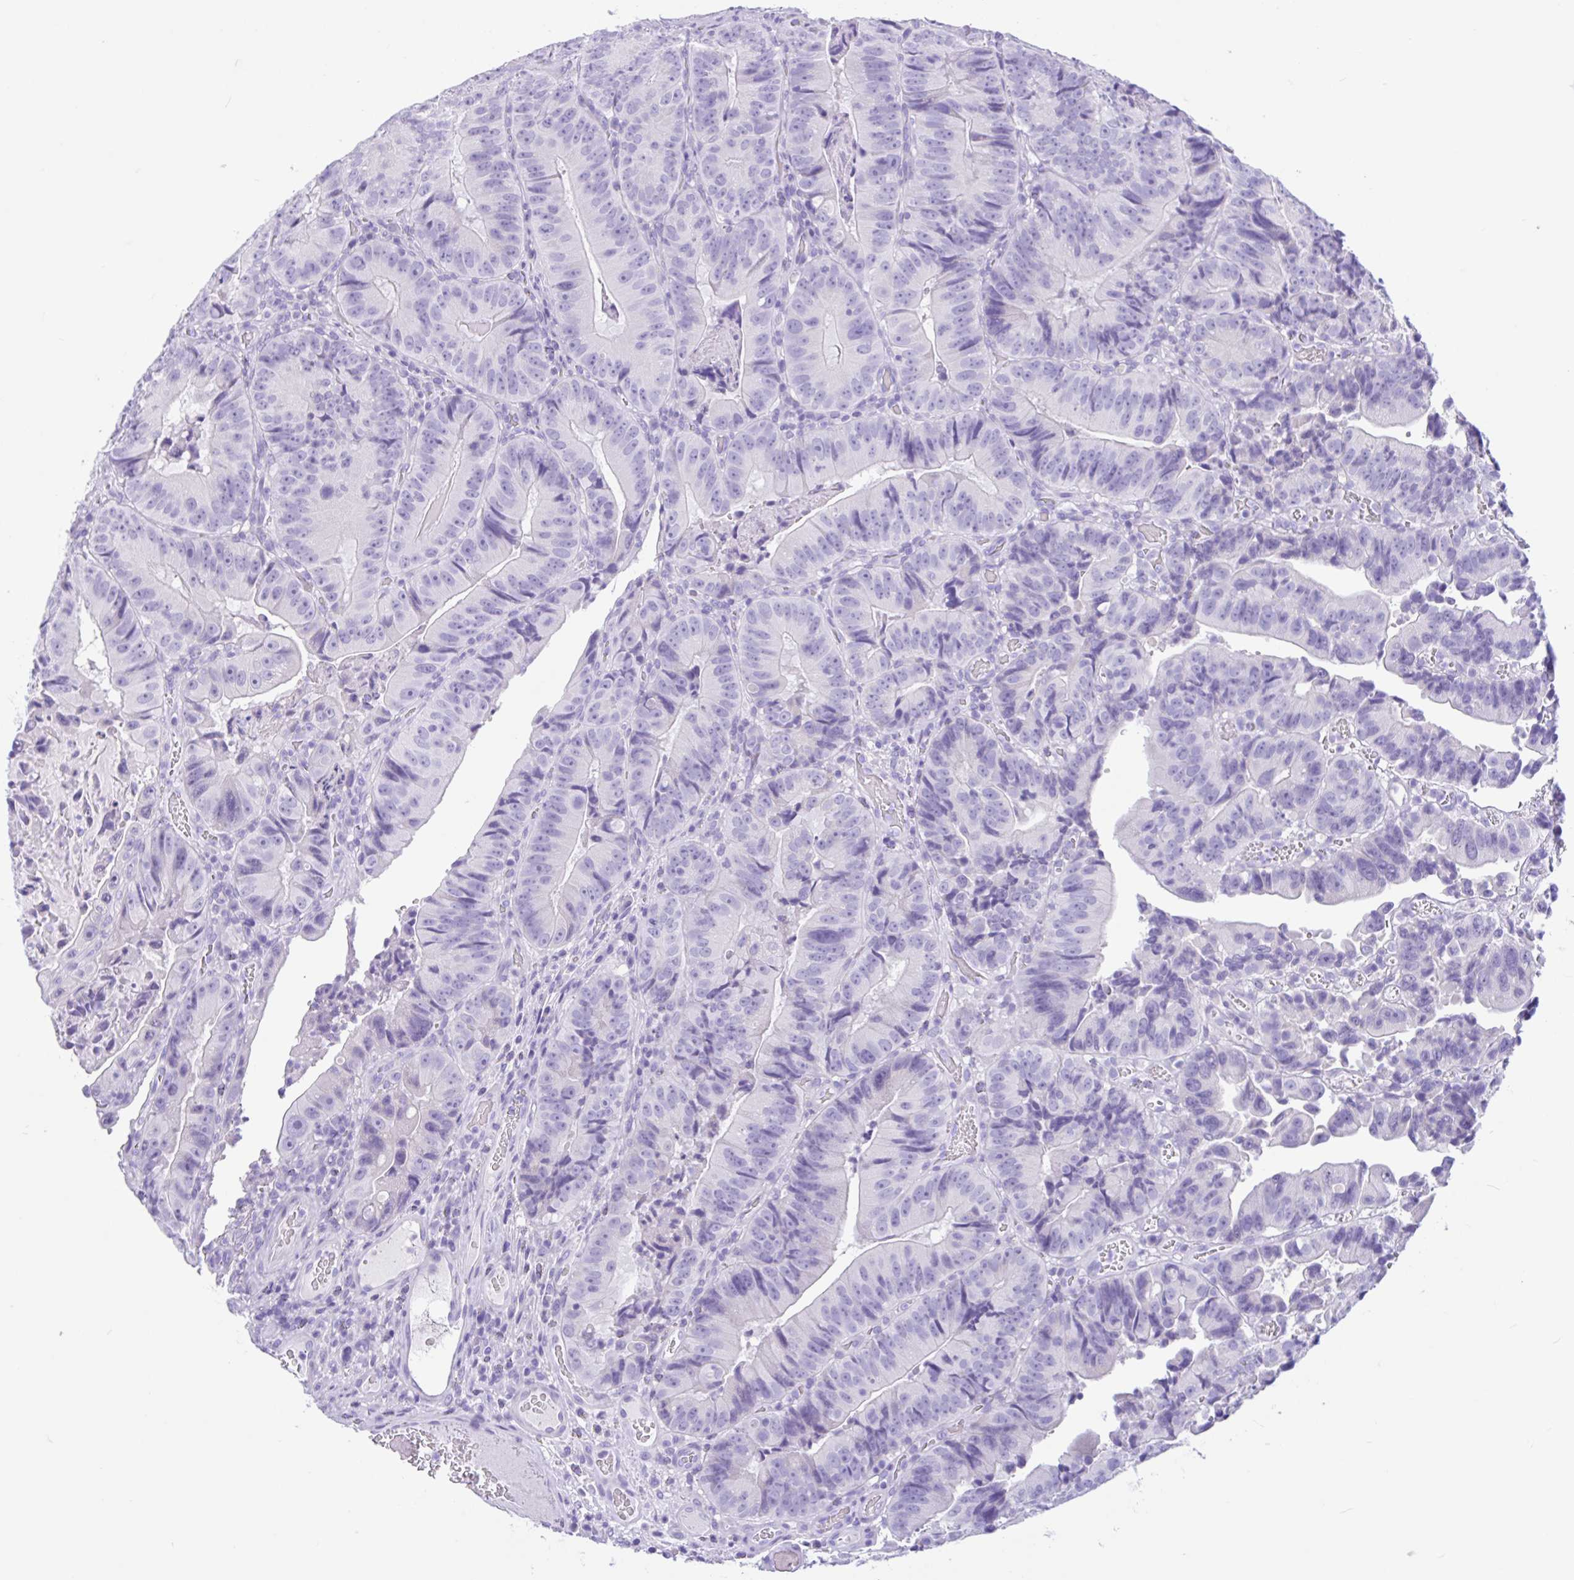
{"staining": {"intensity": "negative", "quantity": "none", "location": "none"}, "tissue": "colorectal cancer", "cell_type": "Tumor cells", "image_type": "cancer", "snomed": [{"axis": "morphology", "description": "Adenocarcinoma, NOS"}, {"axis": "topography", "description": "Colon"}], "caption": "Micrograph shows no significant protein expression in tumor cells of colorectal cancer (adenocarcinoma).", "gene": "OR4N4", "patient": {"sex": "female", "age": 86}}